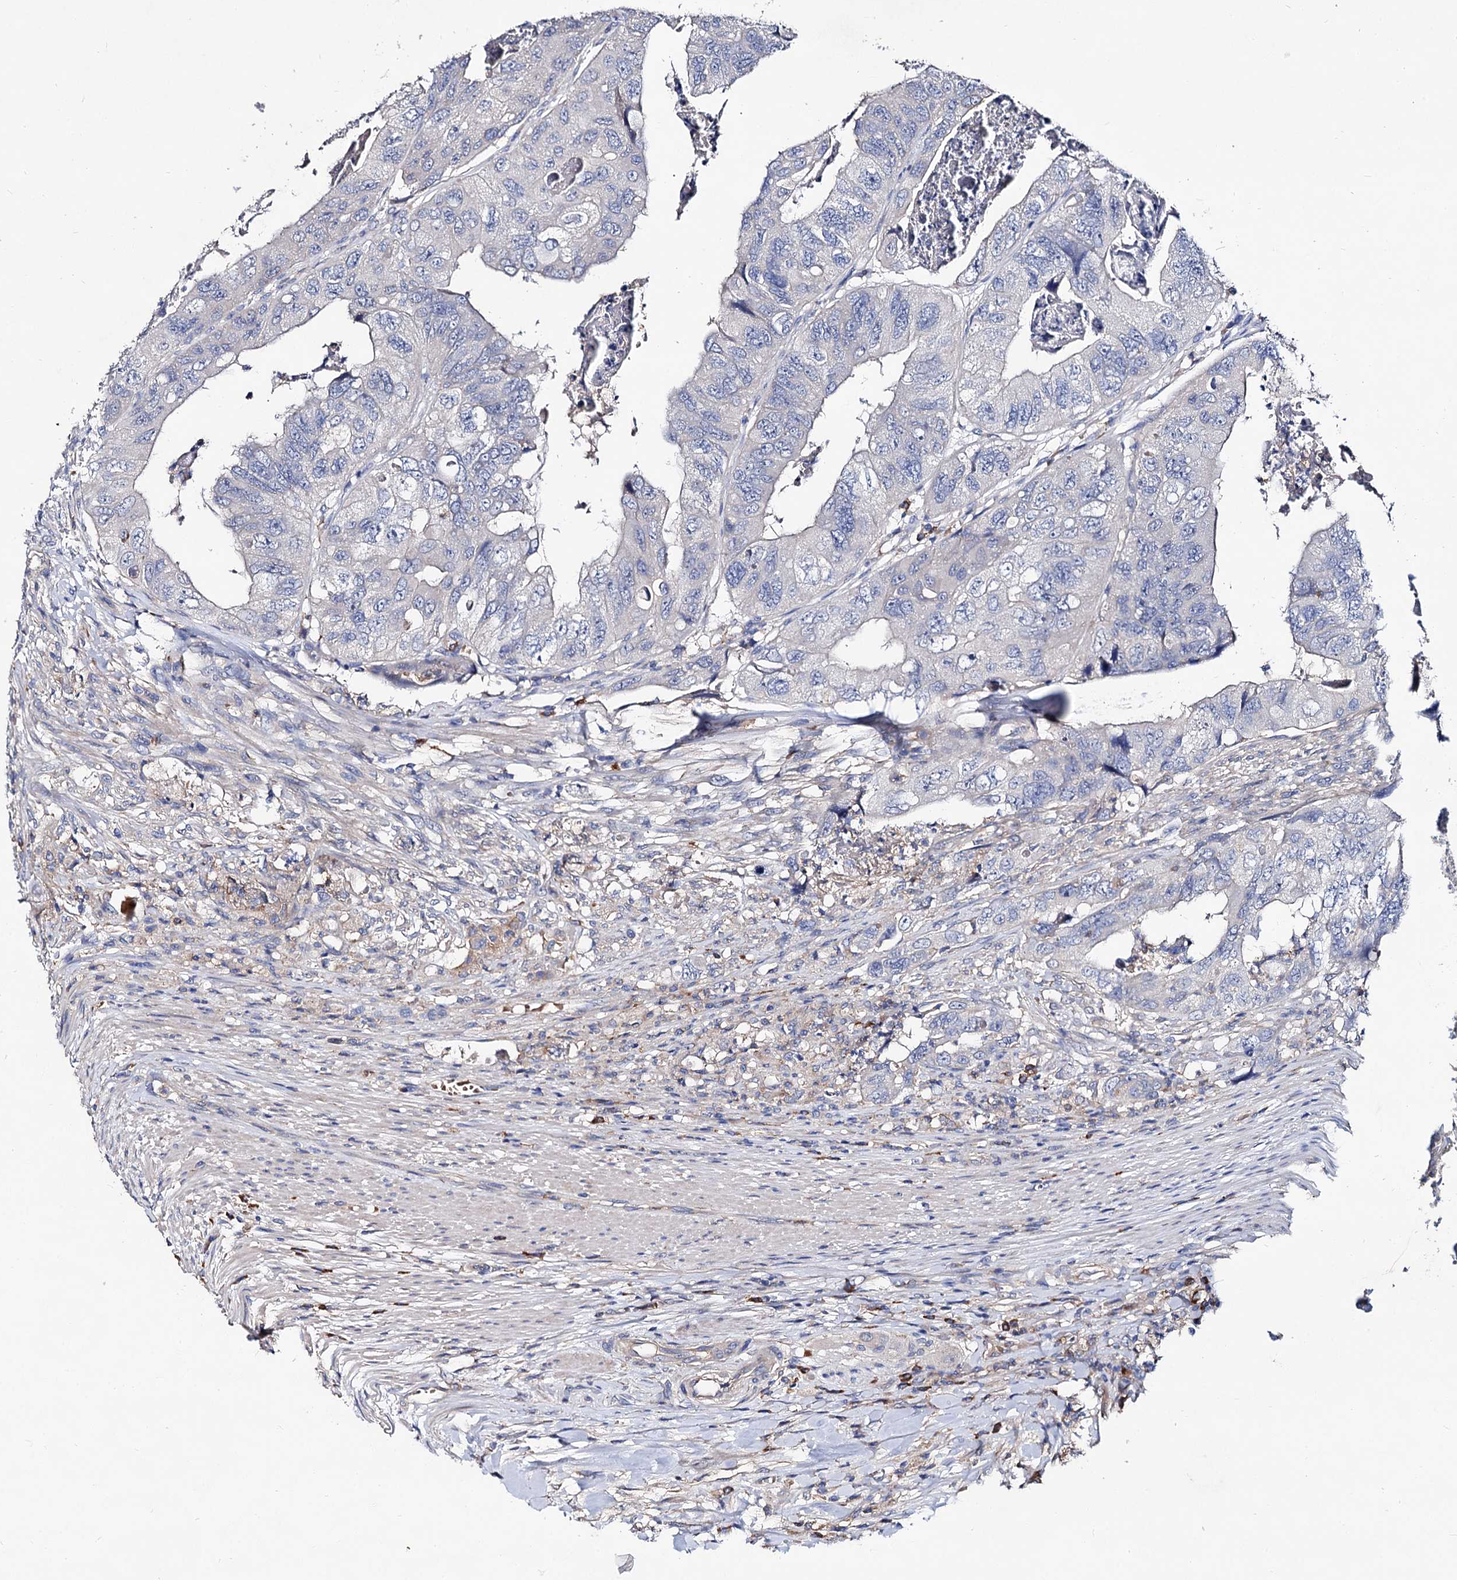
{"staining": {"intensity": "negative", "quantity": "none", "location": "none"}, "tissue": "colorectal cancer", "cell_type": "Tumor cells", "image_type": "cancer", "snomed": [{"axis": "morphology", "description": "Adenocarcinoma, NOS"}, {"axis": "topography", "description": "Rectum"}], "caption": "The photomicrograph exhibits no staining of tumor cells in colorectal adenocarcinoma. The staining was performed using DAB (3,3'-diaminobenzidine) to visualize the protein expression in brown, while the nuclei were stained in blue with hematoxylin (Magnification: 20x).", "gene": "HVCN1", "patient": {"sex": "male", "age": 63}}